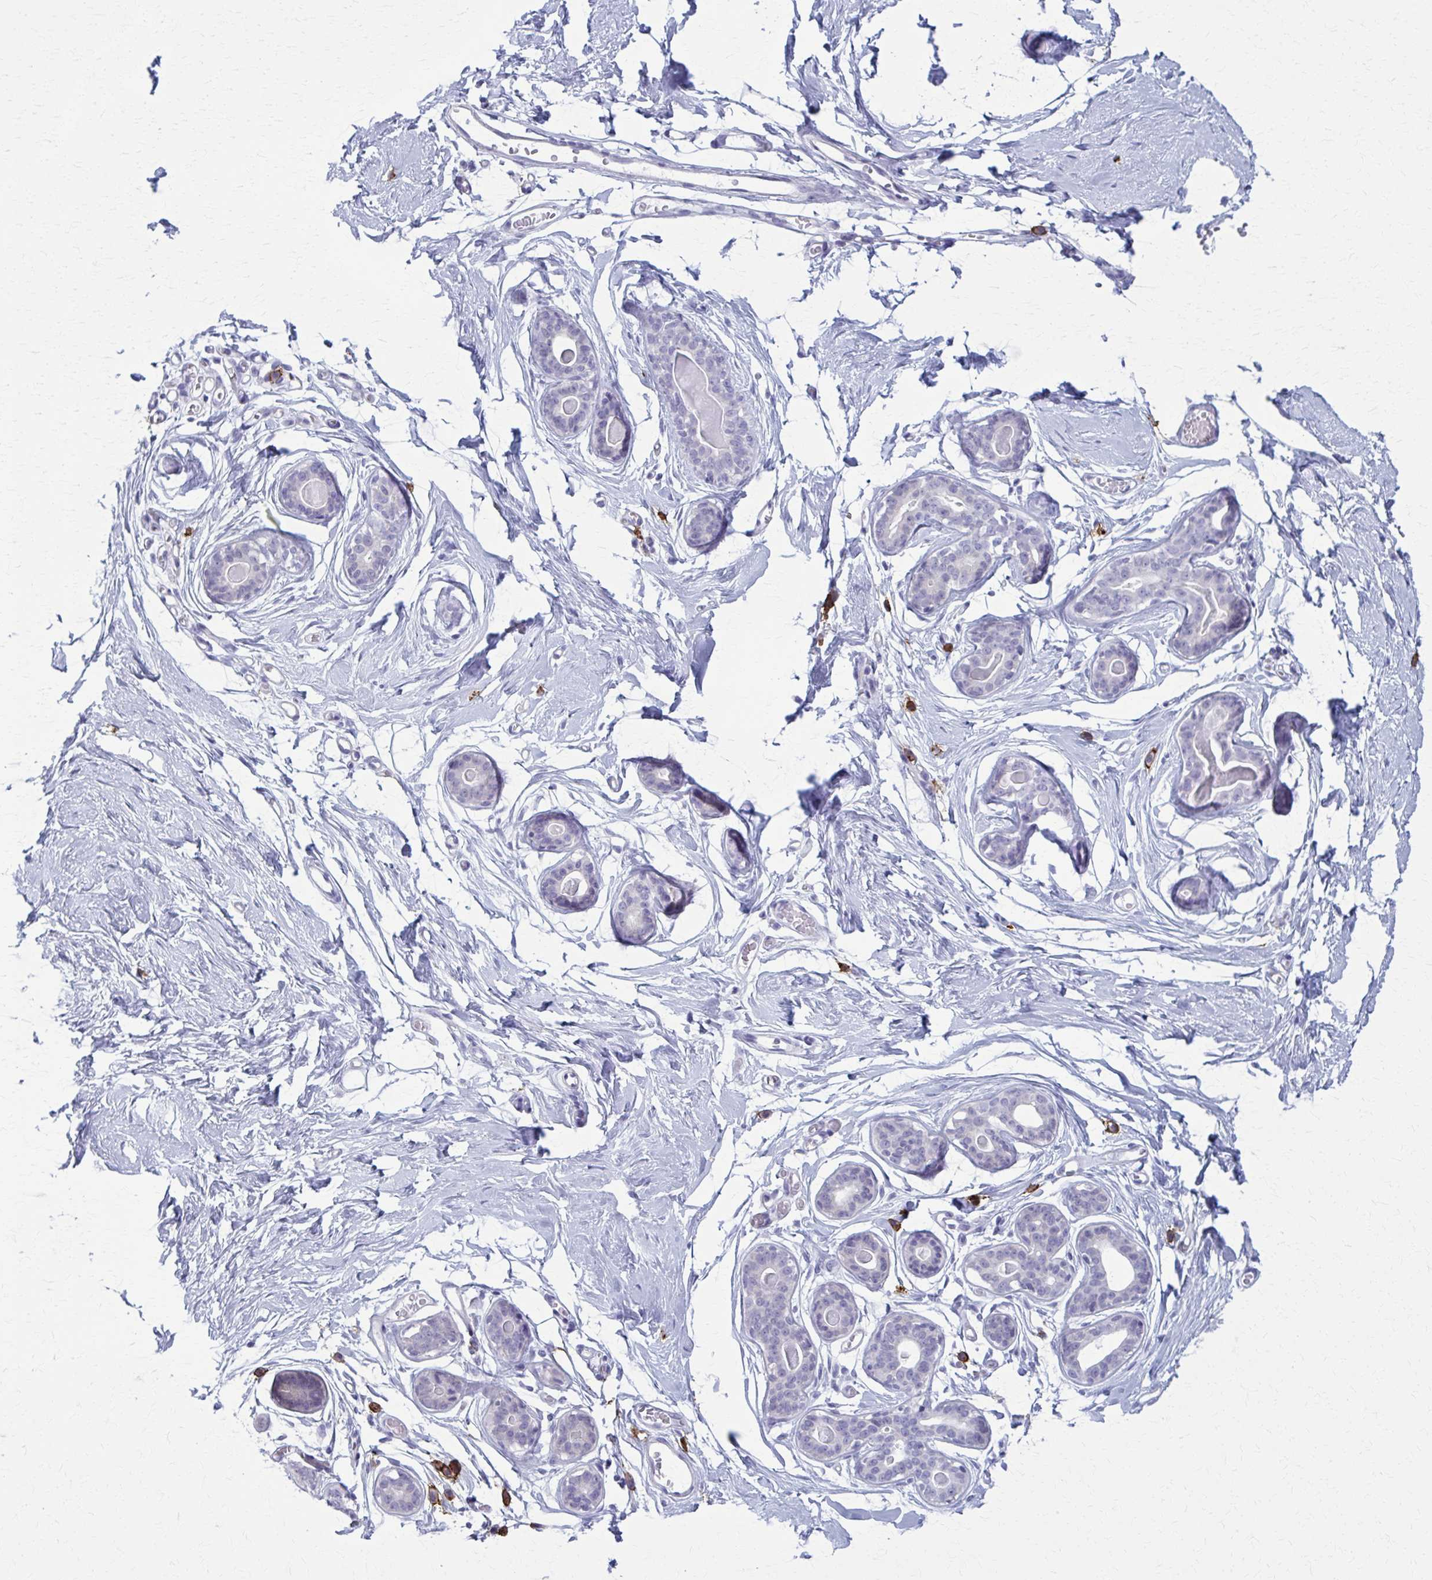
{"staining": {"intensity": "negative", "quantity": "none", "location": "none"}, "tissue": "breast", "cell_type": "Adipocytes", "image_type": "normal", "snomed": [{"axis": "morphology", "description": "Normal tissue, NOS"}, {"axis": "topography", "description": "Breast"}], "caption": "Immunohistochemistry image of normal human breast stained for a protein (brown), which reveals no staining in adipocytes.", "gene": "CD38", "patient": {"sex": "female", "age": 45}}